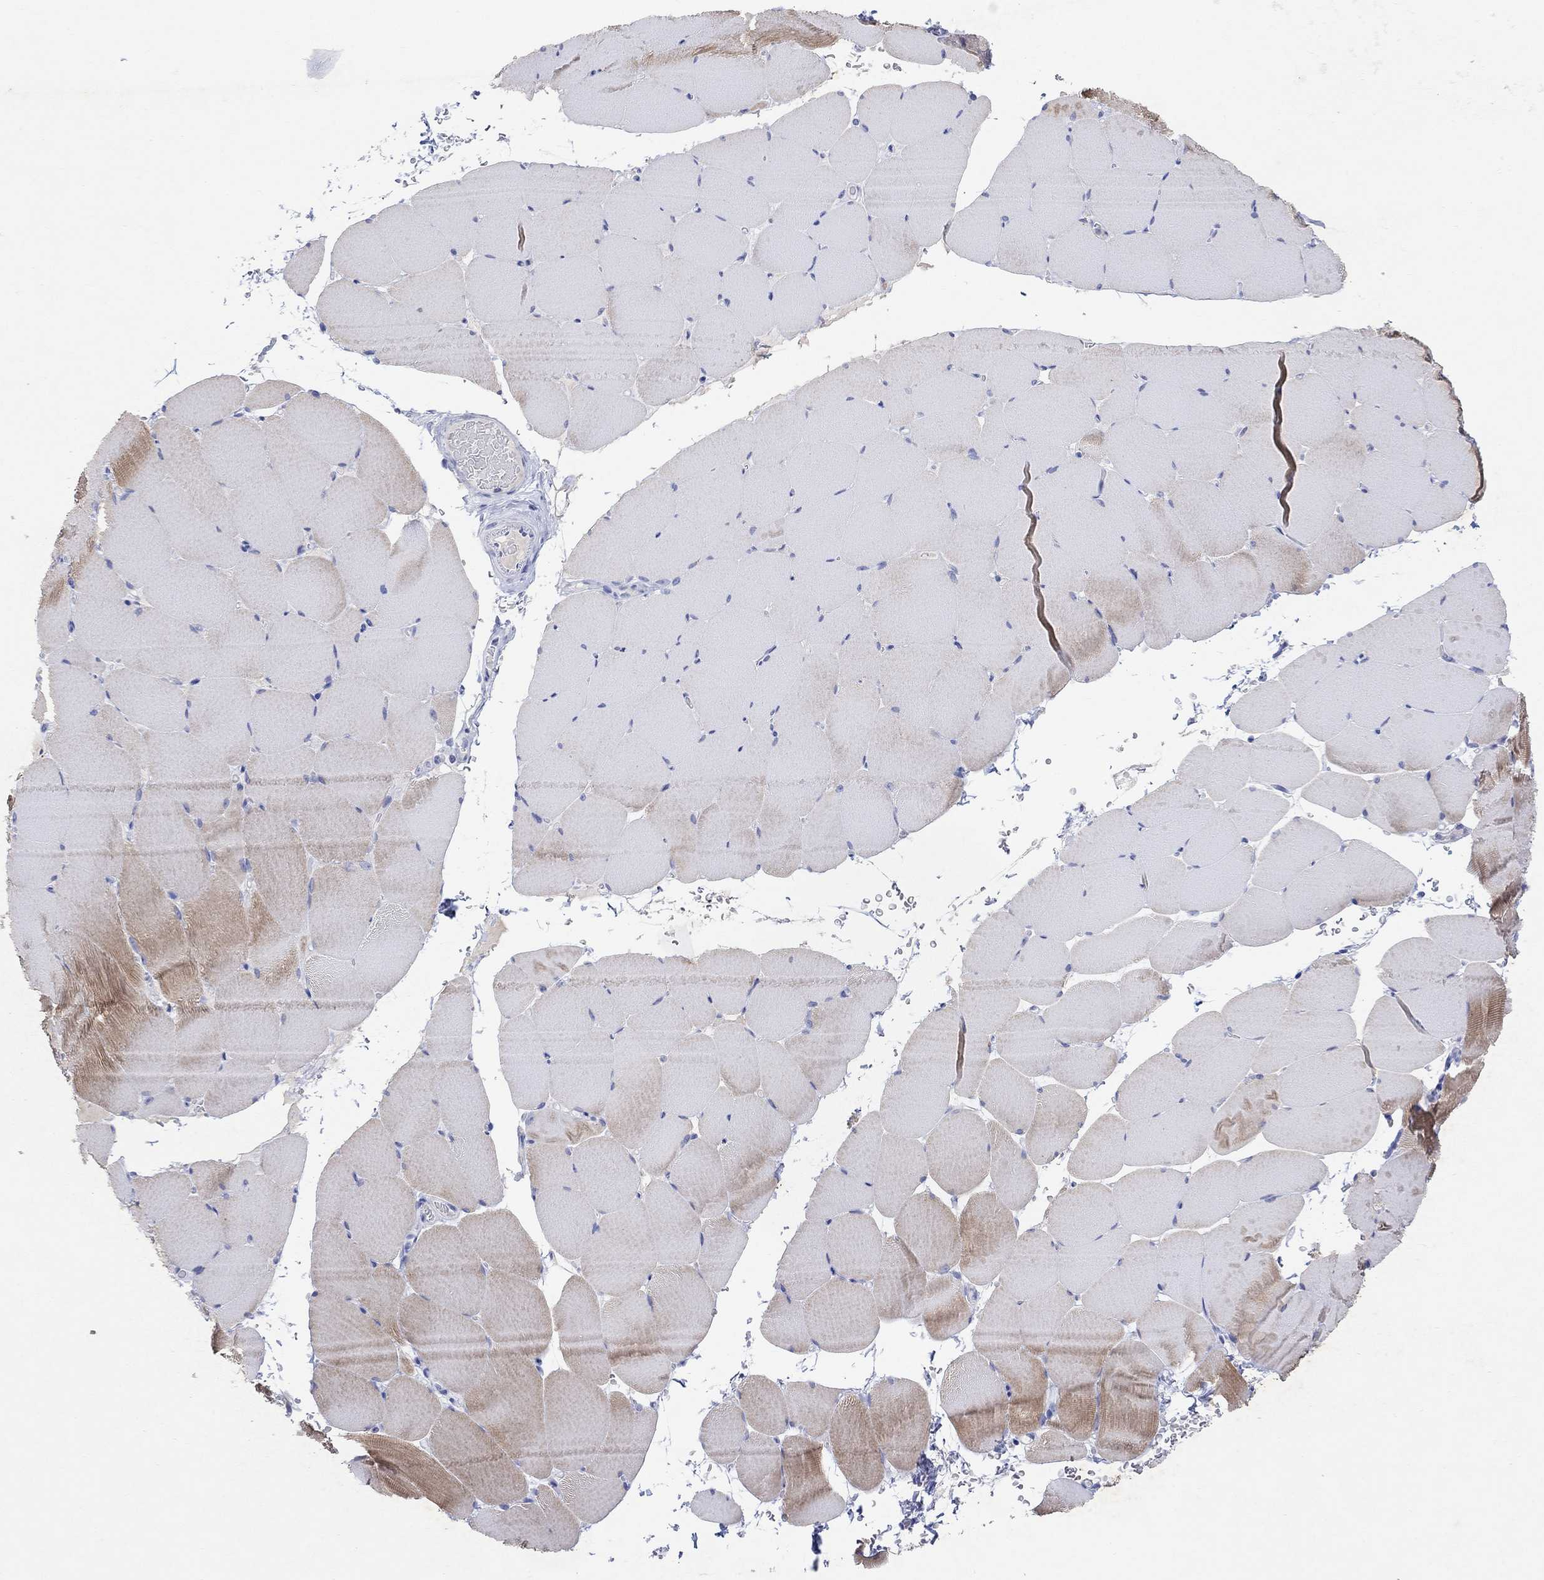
{"staining": {"intensity": "weak", "quantity": "<25%", "location": "cytoplasmic/membranous"}, "tissue": "skeletal muscle", "cell_type": "Myocytes", "image_type": "normal", "snomed": [{"axis": "morphology", "description": "Normal tissue, NOS"}, {"axis": "topography", "description": "Skeletal muscle"}], "caption": "High magnification brightfield microscopy of benign skeletal muscle stained with DAB (brown) and counterstained with hematoxylin (blue): myocytes show no significant staining.", "gene": "TYR", "patient": {"sex": "female", "age": 37}}